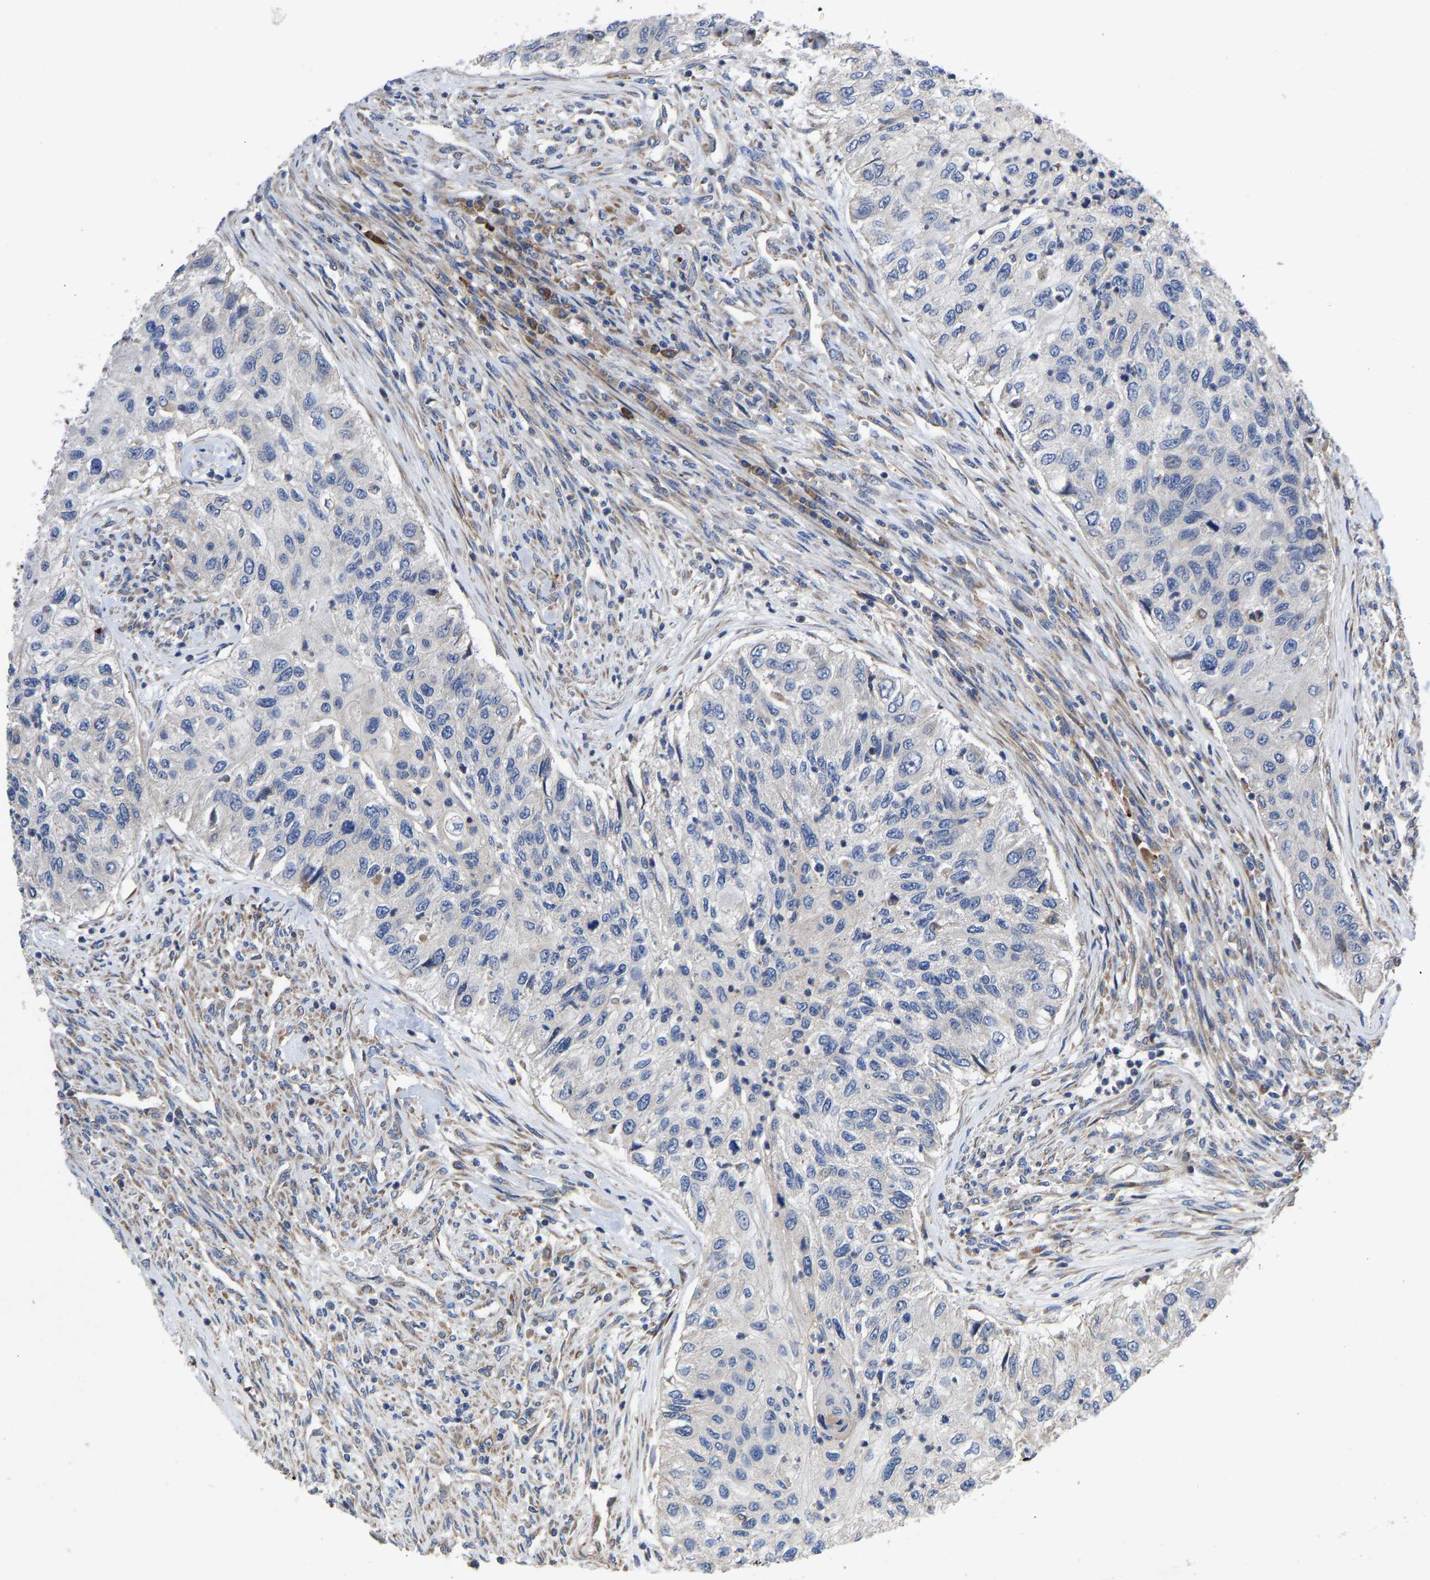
{"staining": {"intensity": "negative", "quantity": "none", "location": "none"}, "tissue": "urothelial cancer", "cell_type": "Tumor cells", "image_type": "cancer", "snomed": [{"axis": "morphology", "description": "Urothelial carcinoma, High grade"}, {"axis": "topography", "description": "Urinary bladder"}], "caption": "Tumor cells are negative for brown protein staining in high-grade urothelial carcinoma.", "gene": "TMEM38B", "patient": {"sex": "female", "age": 60}}